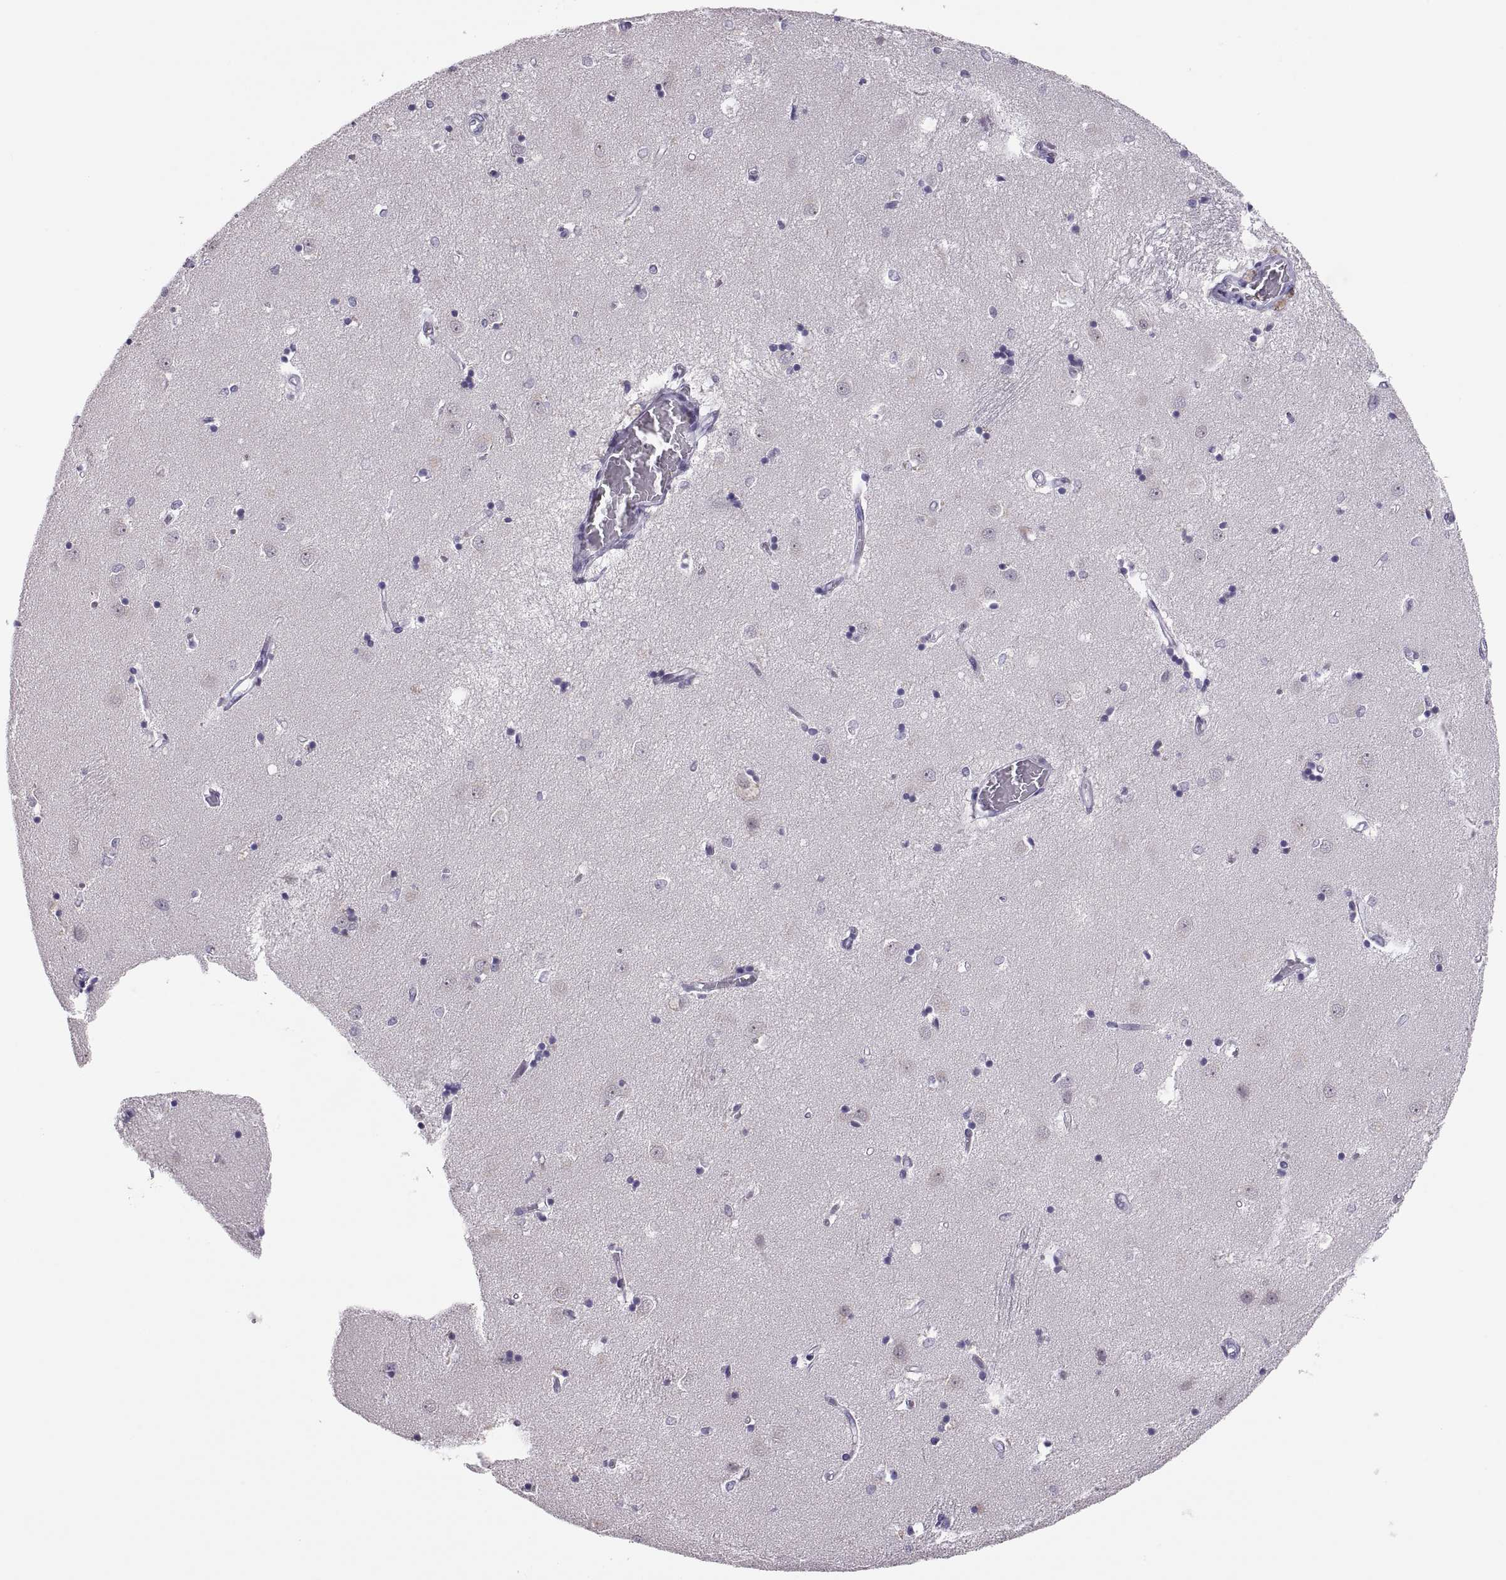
{"staining": {"intensity": "negative", "quantity": "none", "location": "none"}, "tissue": "caudate", "cell_type": "Glial cells", "image_type": "normal", "snomed": [{"axis": "morphology", "description": "Normal tissue, NOS"}, {"axis": "topography", "description": "Lateral ventricle wall"}], "caption": "Immunohistochemistry of normal caudate shows no expression in glial cells.", "gene": "TTC21A", "patient": {"sex": "male", "age": 54}}